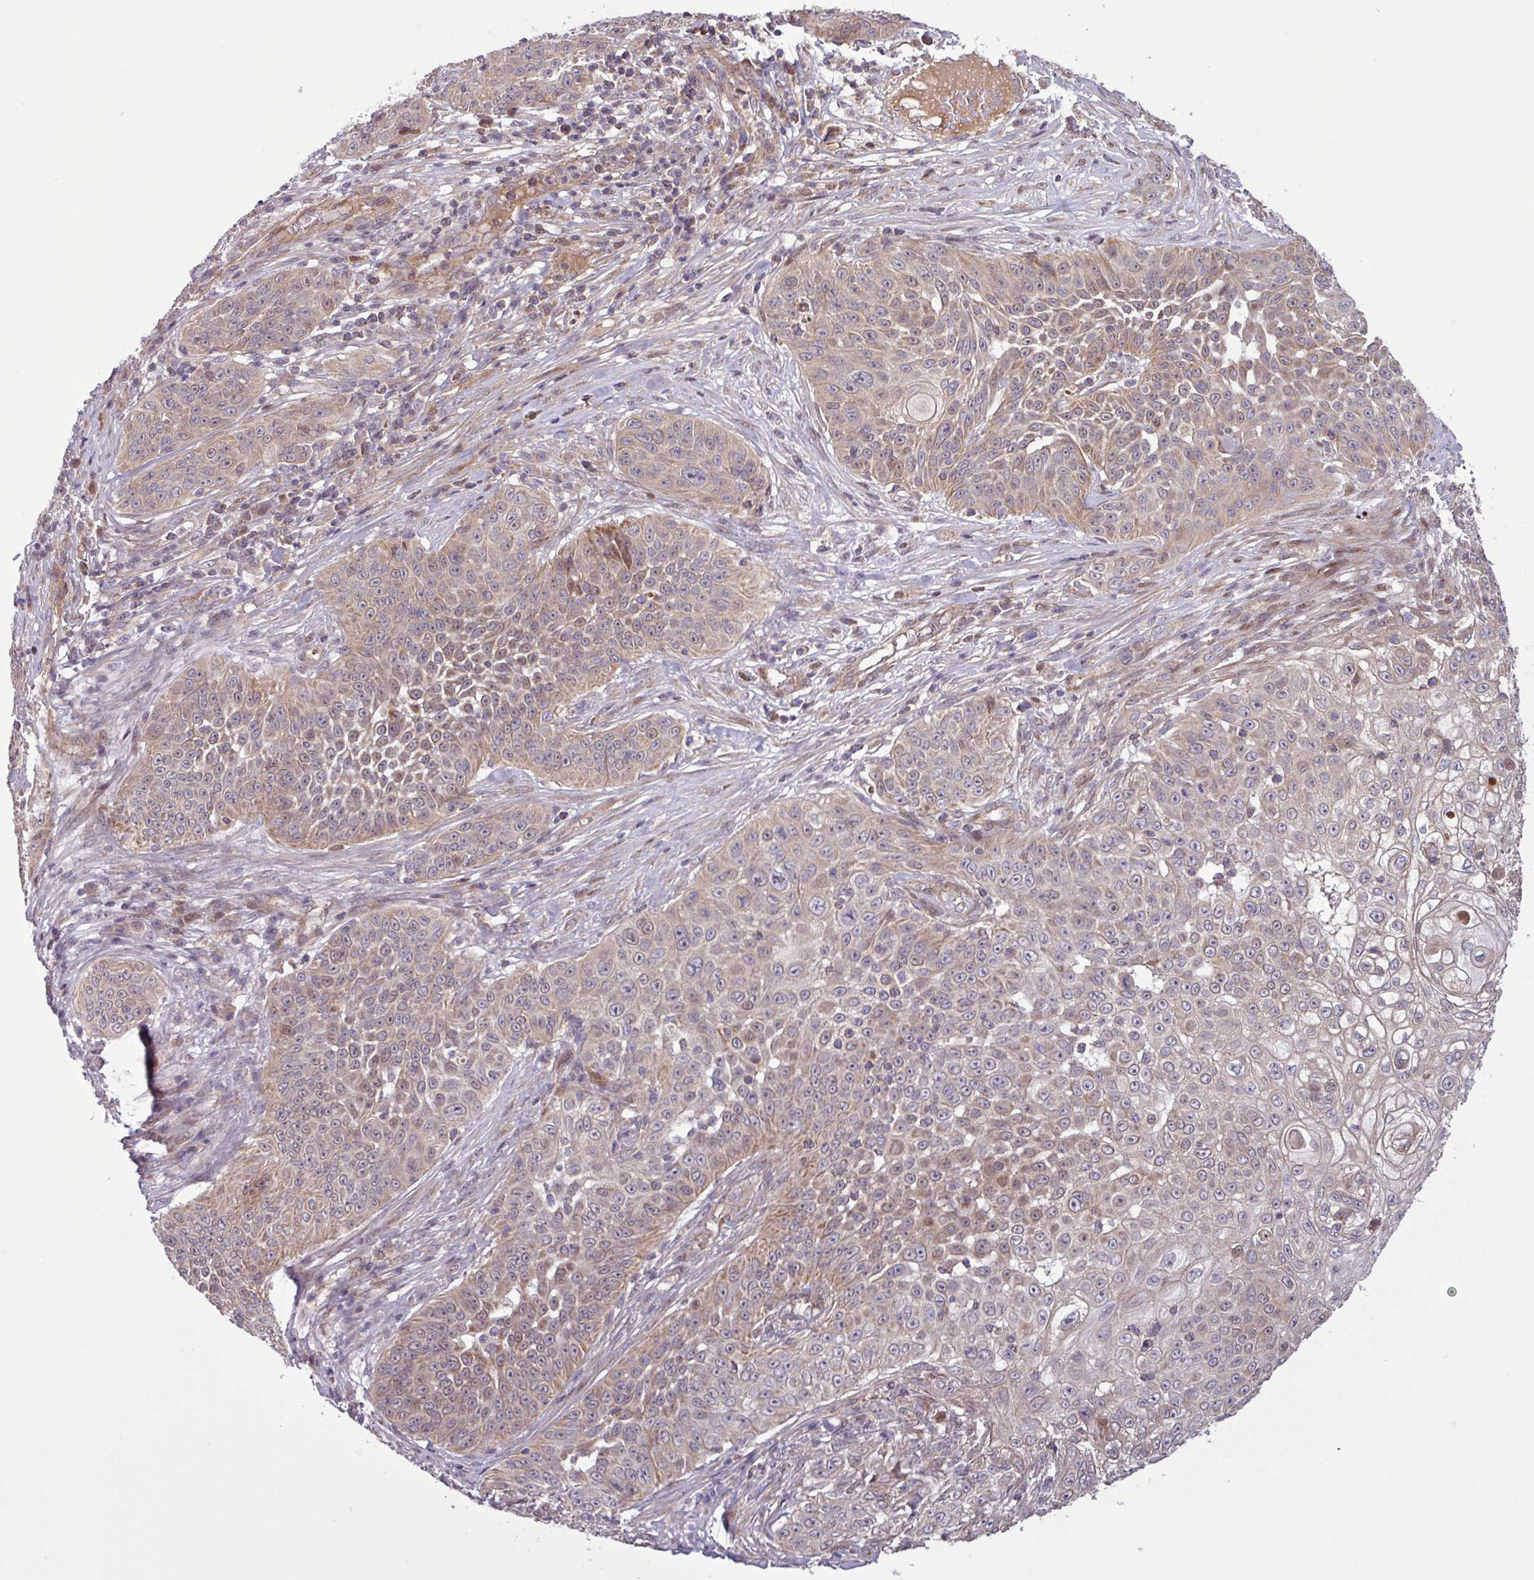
{"staining": {"intensity": "weak", "quantity": "25%-75%", "location": "cytoplasmic/membranous"}, "tissue": "skin cancer", "cell_type": "Tumor cells", "image_type": "cancer", "snomed": [{"axis": "morphology", "description": "Squamous cell carcinoma, NOS"}, {"axis": "topography", "description": "Skin"}], "caption": "Skin cancer (squamous cell carcinoma) stained with immunohistochemistry displays weak cytoplasmic/membranous staining in about 25%-75% of tumor cells. (IHC, brightfield microscopy, high magnification).", "gene": "PDPR", "patient": {"sex": "male", "age": 24}}